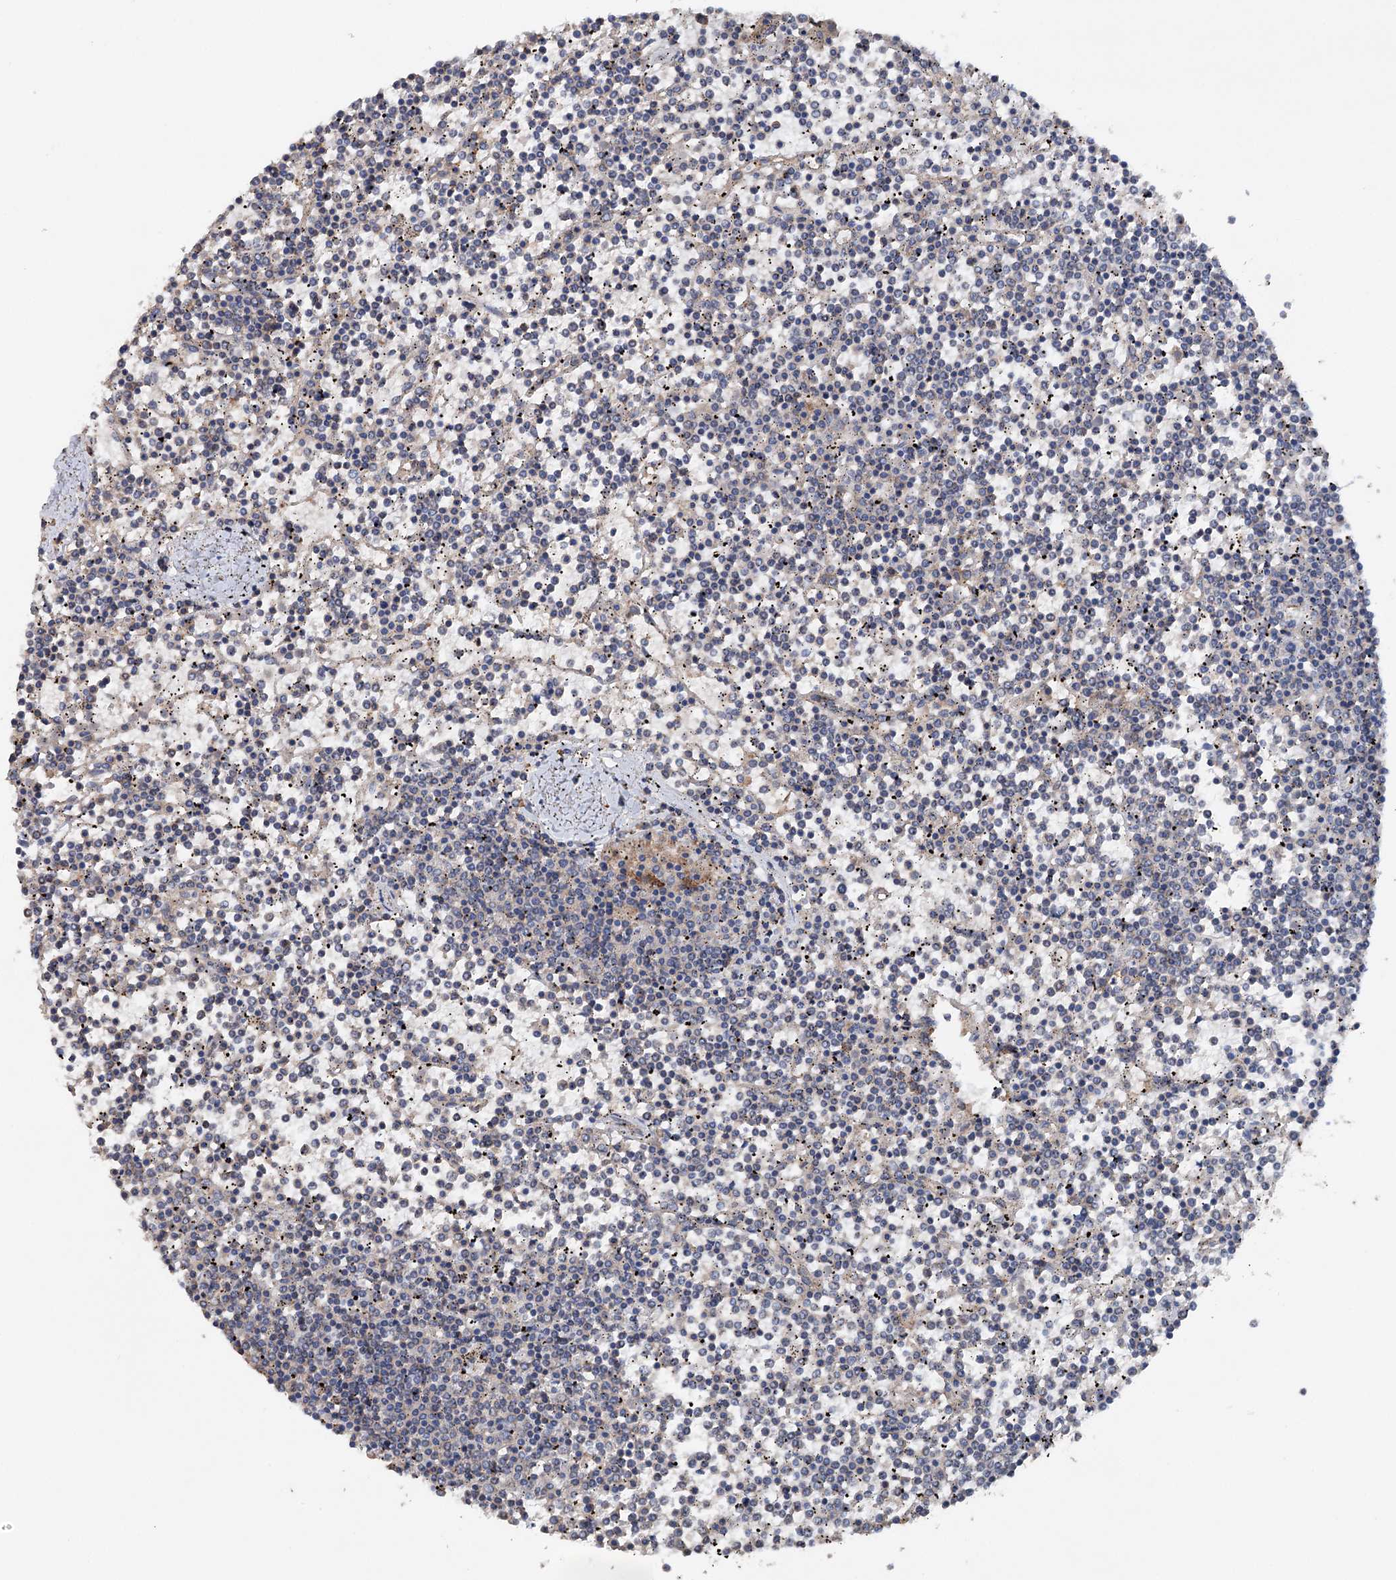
{"staining": {"intensity": "negative", "quantity": "none", "location": "none"}, "tissue": "lymphoma", "cell_type": "Tumor cells", "image_type": "cancer", "snomed": [{"axis": "morphology", "description": "Malignant lymphoma, non-Hodgkin's type, Low grade"}, {"axis": "topography", "description": "Spleen"}], "caption": "DAB (3,3'-diaminobenzidine) immunohistochemical staining of lymphoma shows no significant staining in tumor cells. (Stains: DAB immunohistochemistry (IHC) with hematoxylin counter stain, Microscopy: brightfield microscopy at high magnification).", "gene": "ARL13A", "patient": {"sex": "female", "age": 19}}